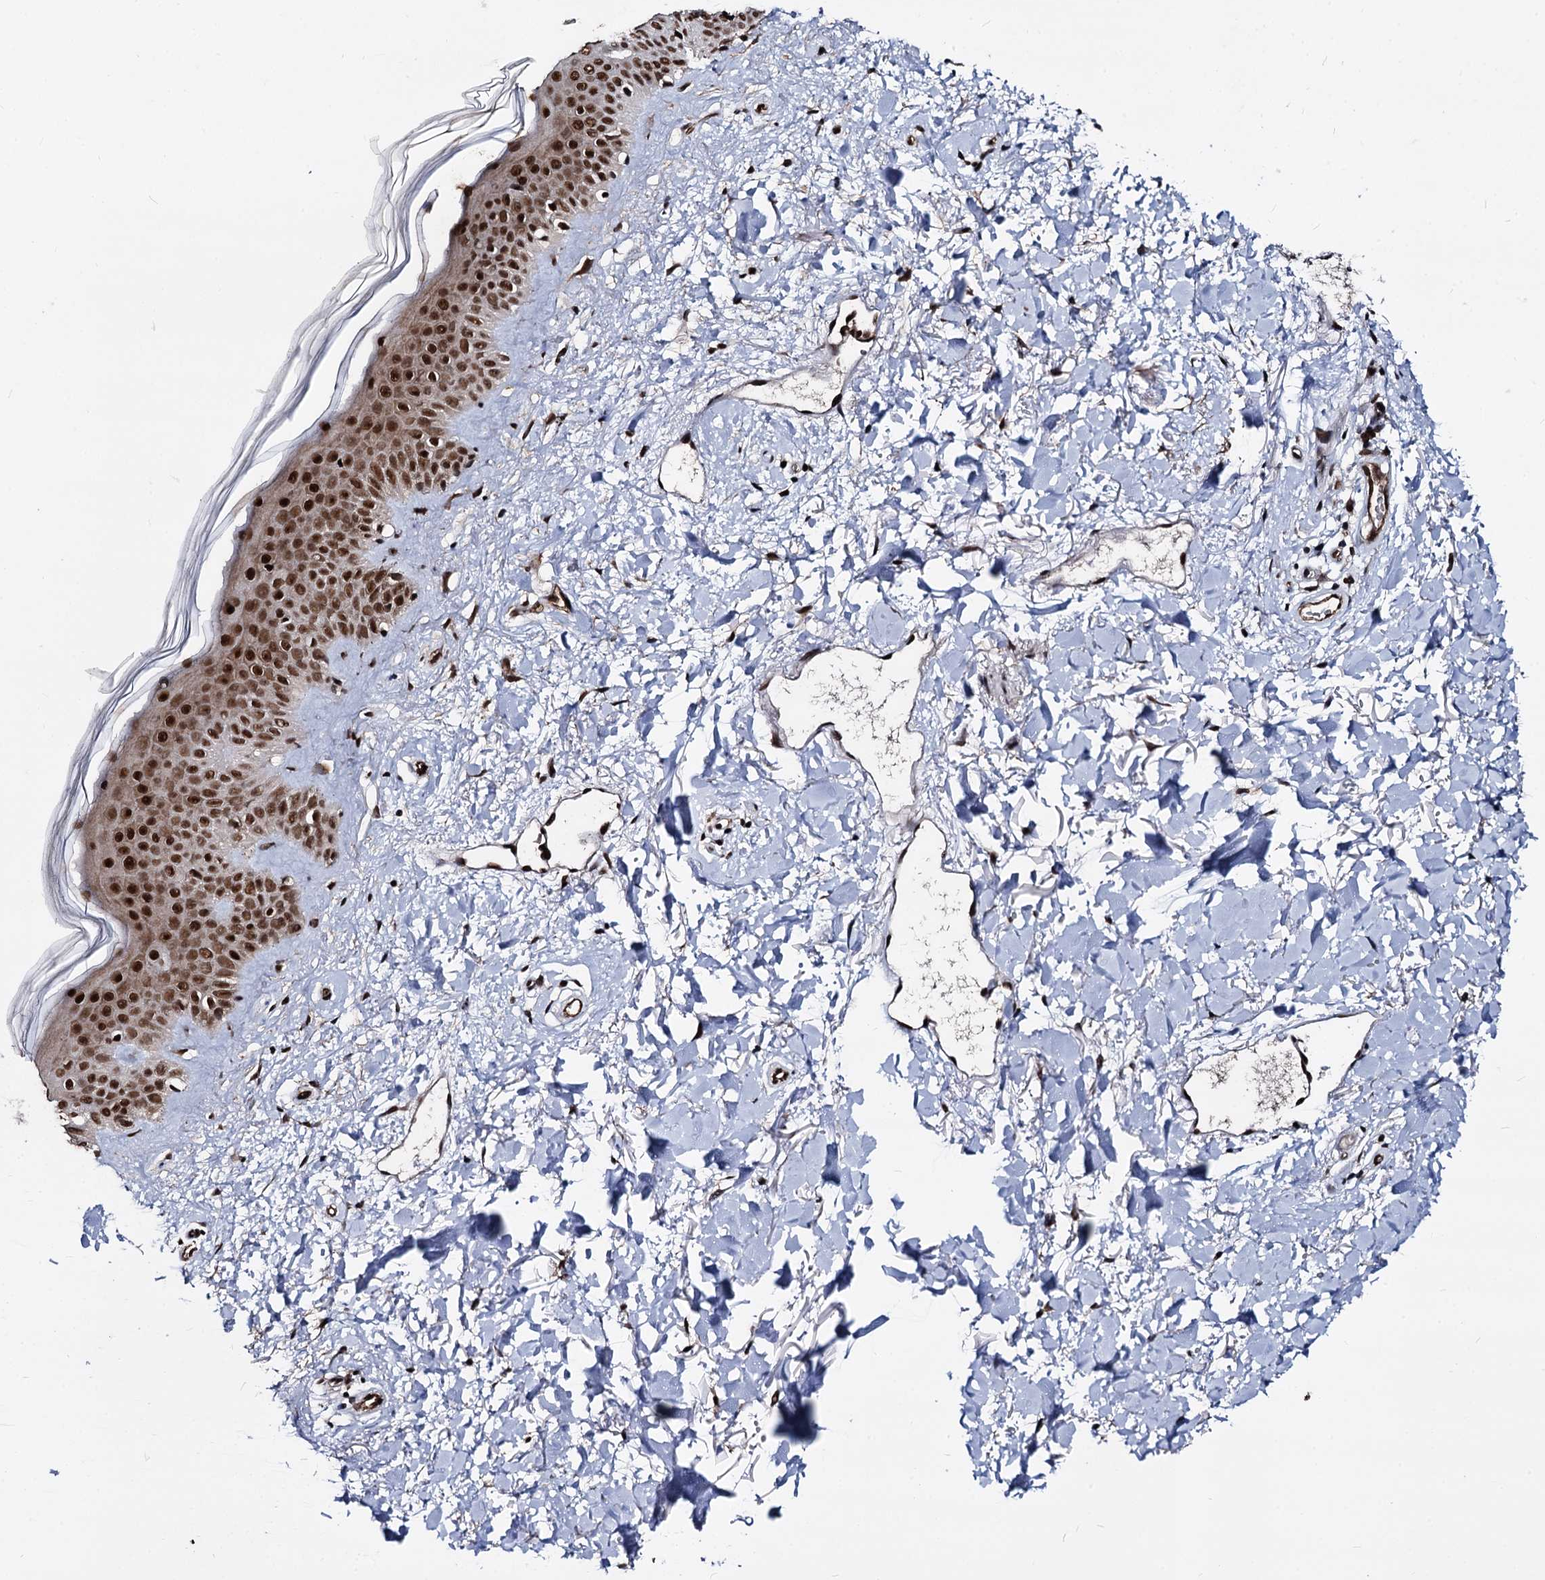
{"staining": {"intensity": "strong", "quantity": ">75%", "location": "nuclear"}, "tissue": "skin", "cell_type": "Fibroblasts", "image_type": "normal", "snomed": [{"axis": "morphology", "description": "Normal tissue, NOS"}, {"axis": "topography", "description": "Skin"}], "caption": "A high amount of strong nuclear positivity is seen in about >75% of fibroblasts in normal skin.", "gene": "GALNT11", "patient": {"sex": "female", "age": 58}}